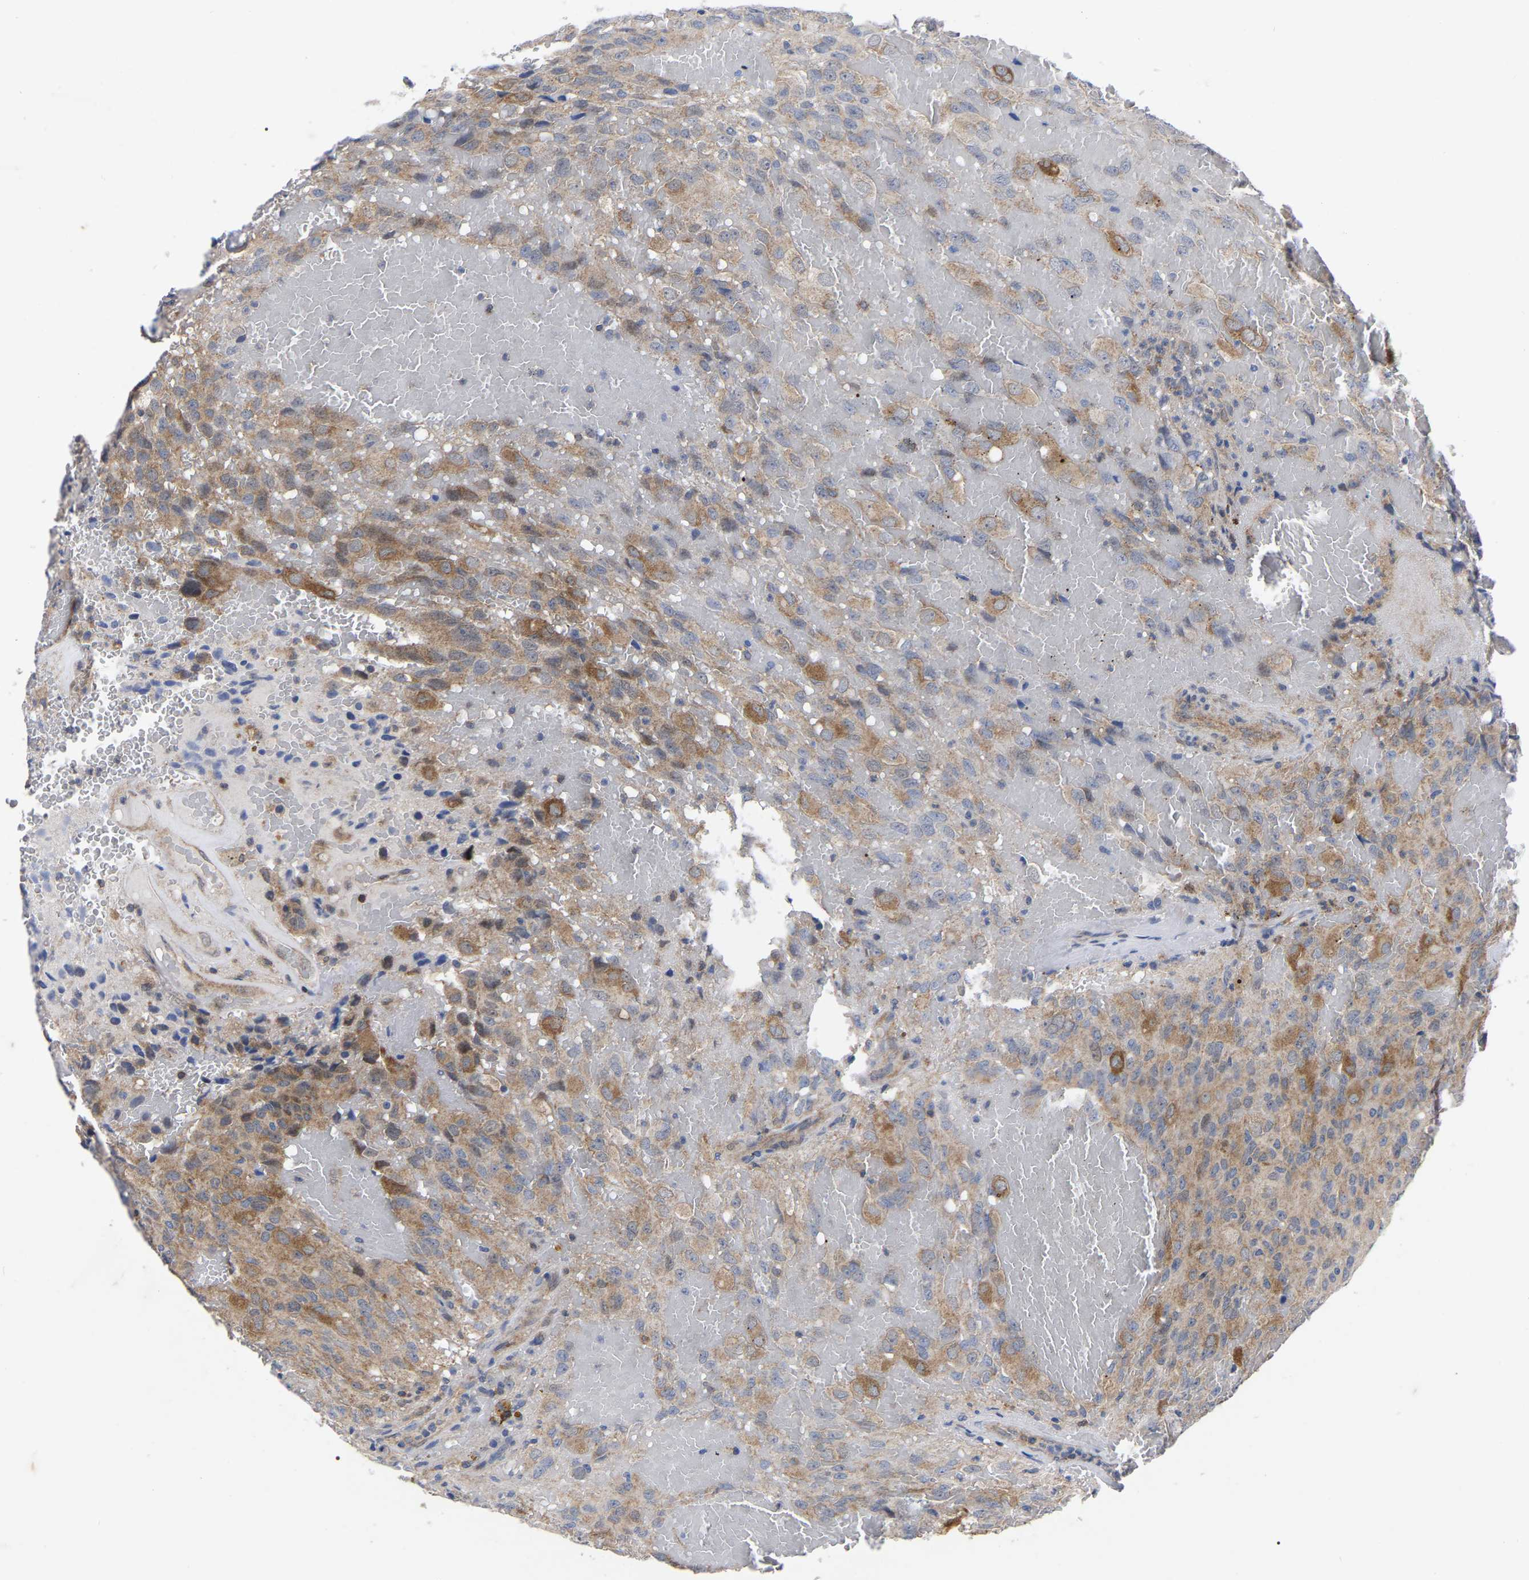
{"staining": {"intensity": "moderate", "quantity": "<25%", "location": "cytoplasmic/membranous"}, "tissue": "glioma", "cell_type": "Tumor cells", "image_type": "cancer", "snomed": [{"axis": "morphology", "description": "Glioma, malignant, High grade"}, {"axis": "topography", "description": "Brain"}], "caption": "Approximately <25% of tumor cells in glioma reveal moderate cytoplasmic/membranous protein expression as visualized by brown immunohistochemical staining.", "gene": "TCP1", "patient": {"sex": "male", "age": 32}}